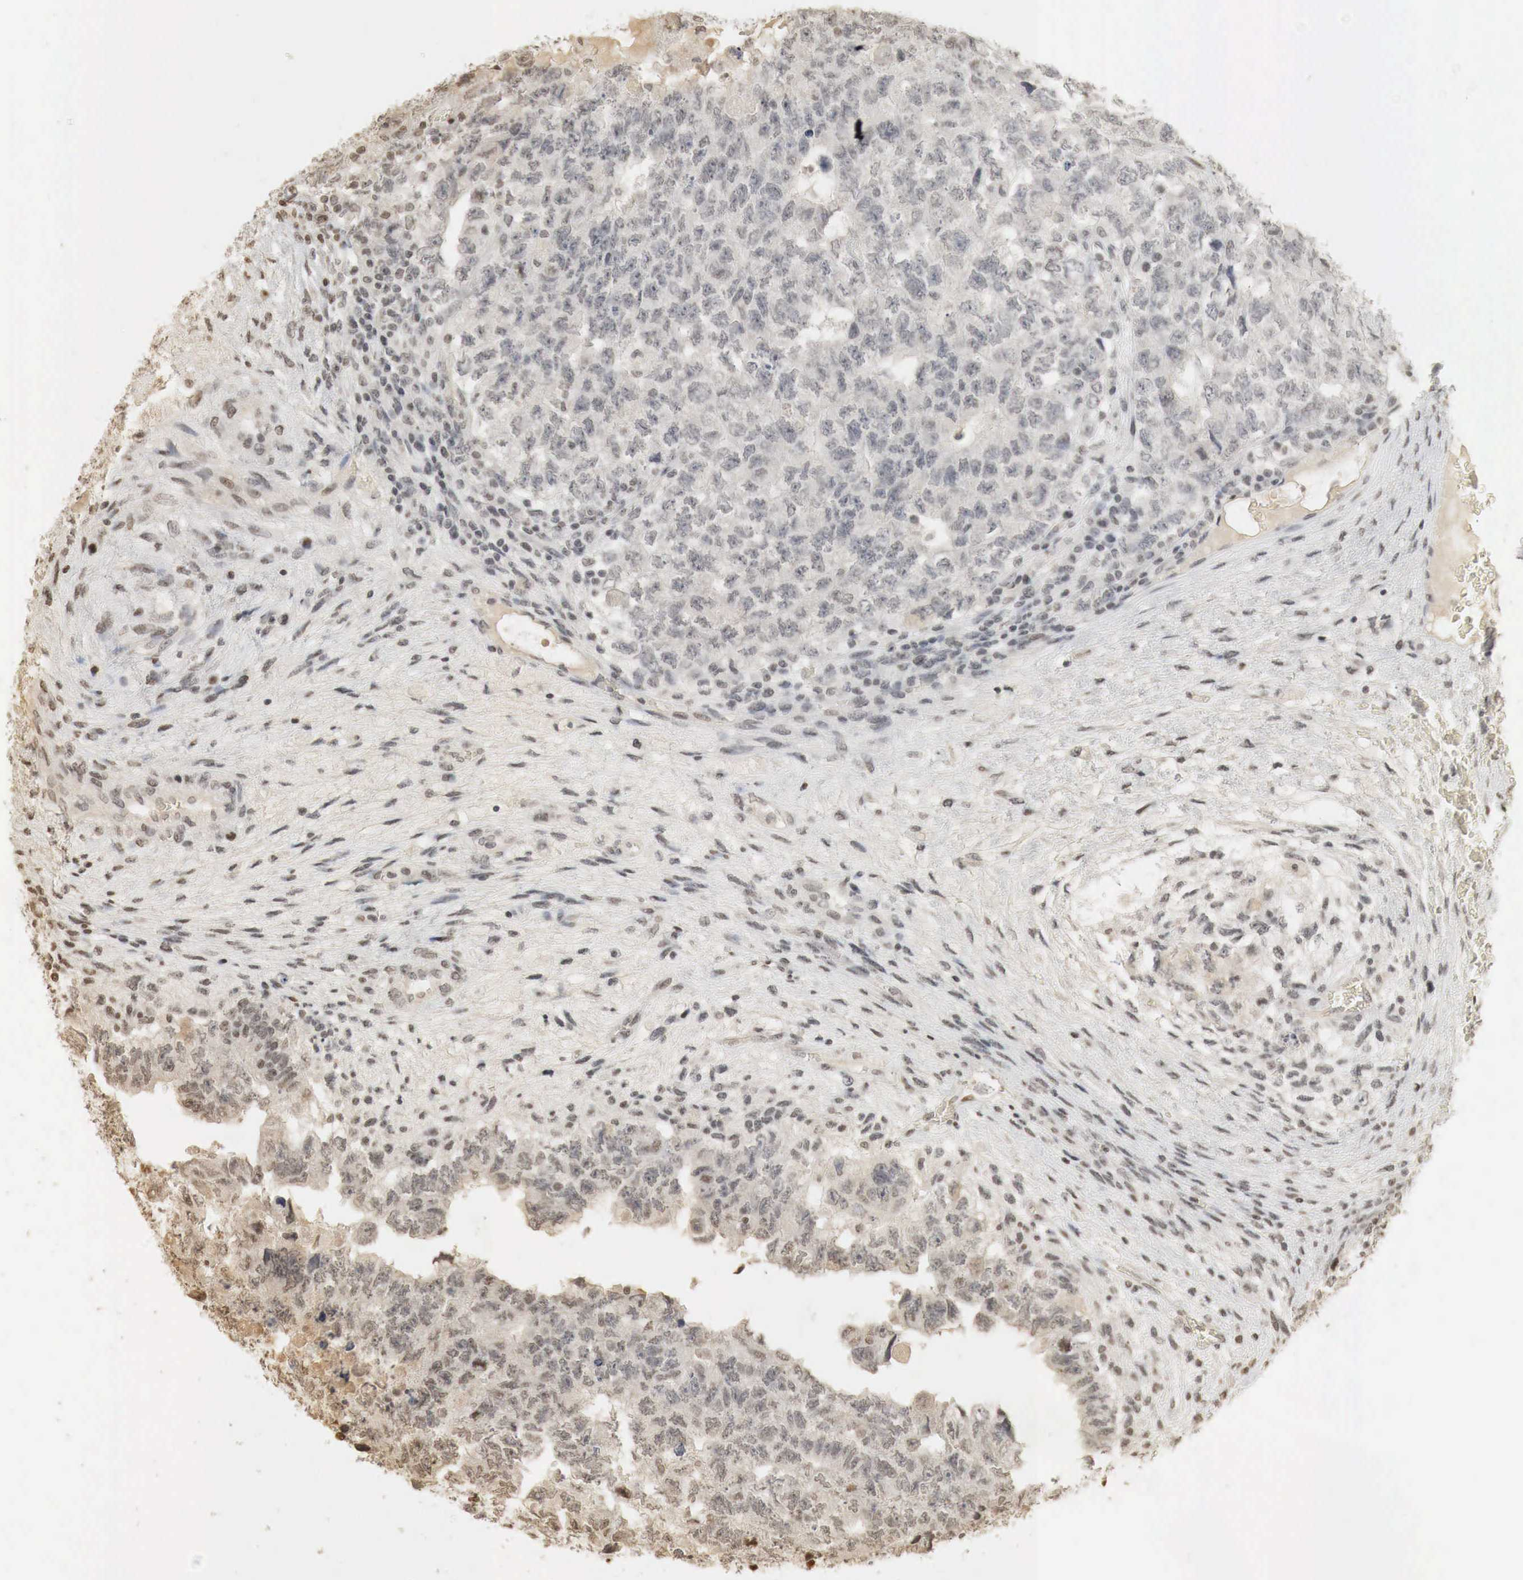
{"staining": {"intensity": "weak", "quantity": "<25%", "location": "nuclear"}, "tissue": "testis cancer", "cell_type": "Tumor cells", "image_type": "cancer", "snomed": [{"axis": "morphology", "description": "Carcinoma, Embryonal, NOS"}, {"axis": "topography", "description": "Testis"}], "caption": "This is a photomicrograph of immunohistochemistry staining of testis cancer, which shows no staining in tumor cells.", "gene": "ERBB4", "patient": {"sex": "male", "age": 36}}